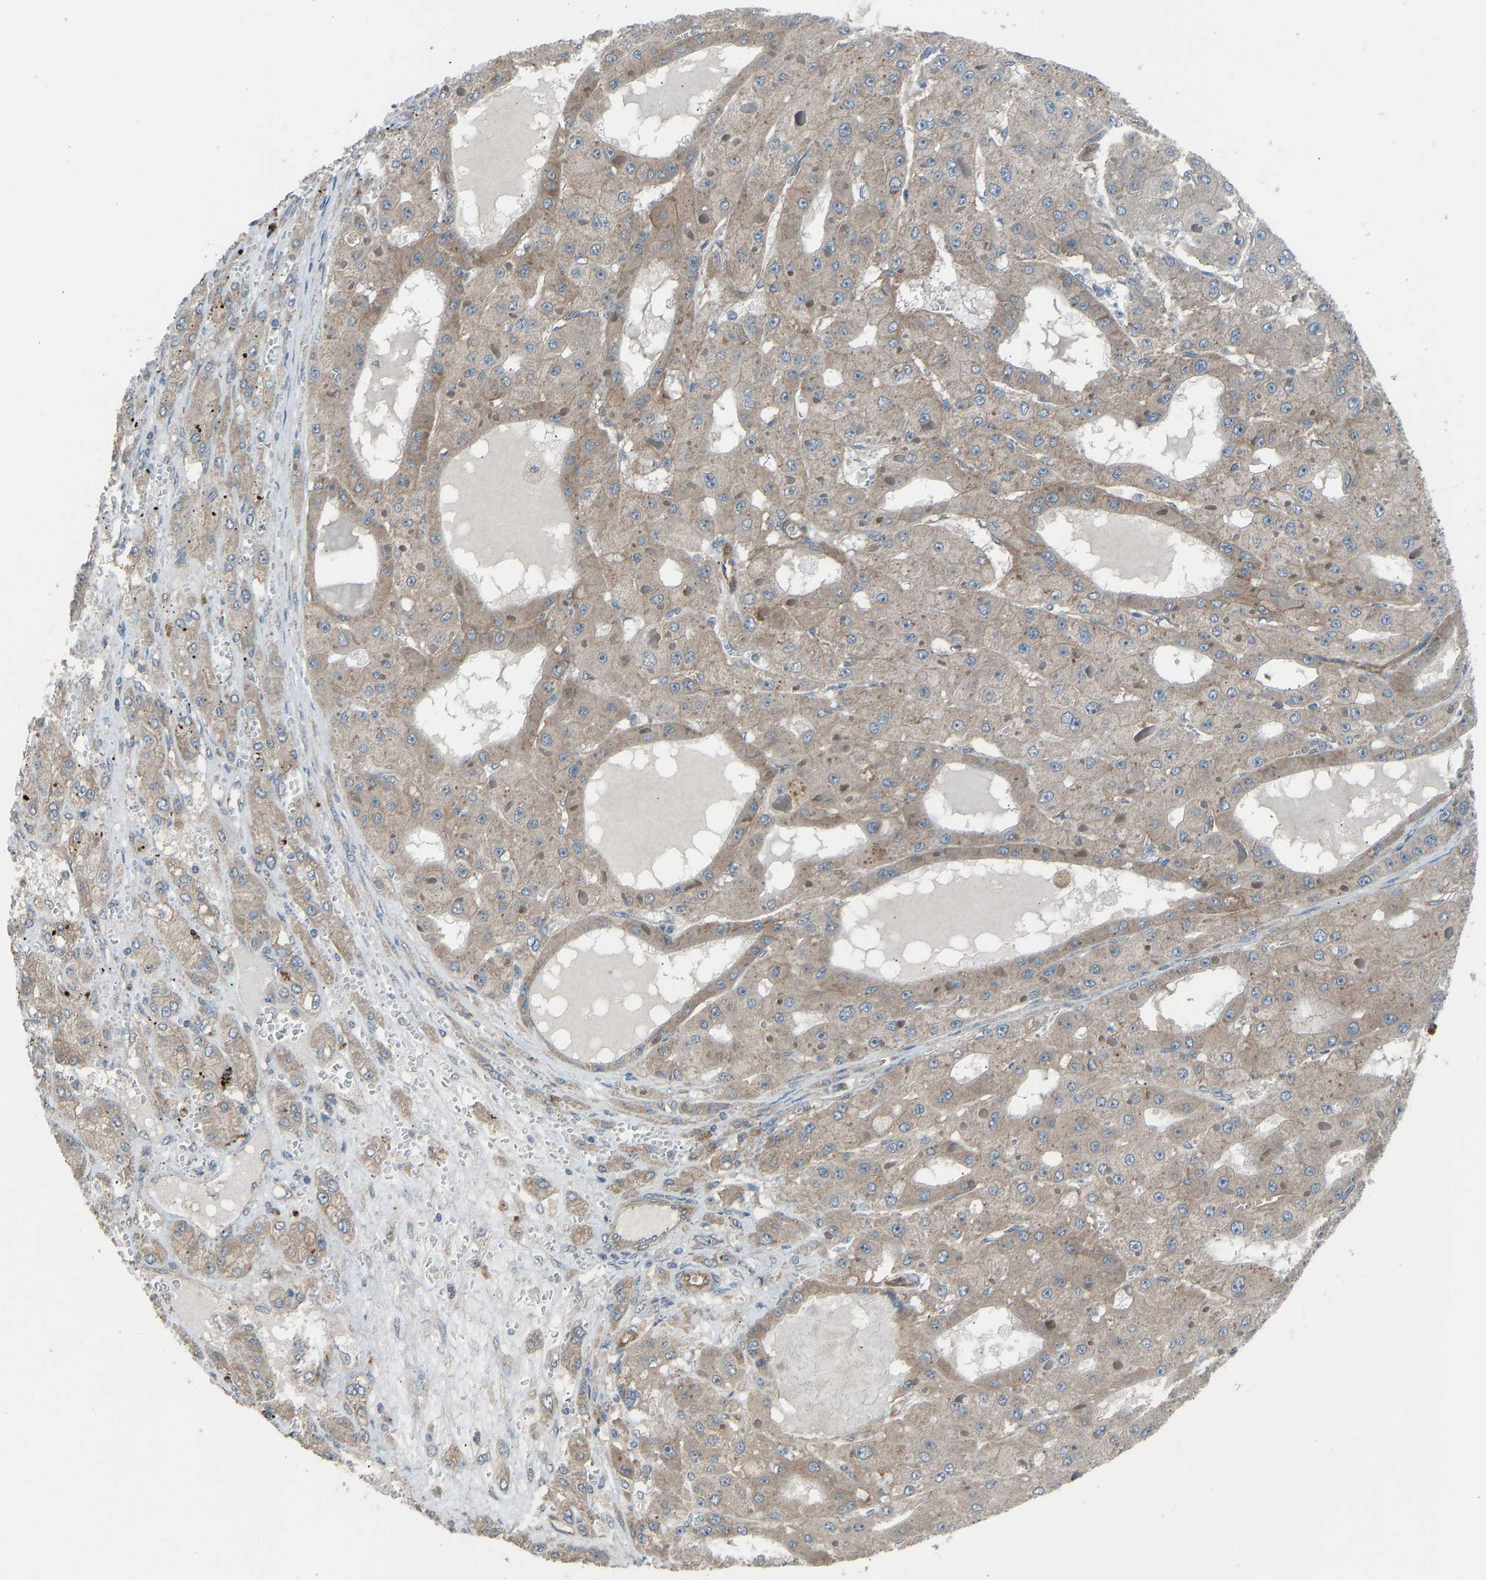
{"staining": {"intensity": "weak", "quantity": ">75%", "location": "cytoplasmic/membranous"}, "tissue": "liver cancer", "cell_type": "Tumor cells", "image_type": "cancer", "snomed": [{"axis": "morphology", "description": "Carcinoma, Hepatocellular, NOS"}, {"axis": "topography", "description": "Liver"}], "caption": "Immunohistochemistry of human liver cancer (hepatocellular carcinoma) demonstrates low levels of weak cytoplasmic/membranous positivity in about >75% of tumor cells.", "gene": "SLC43A1", "patient": {"sex": "female", "age": 73}}